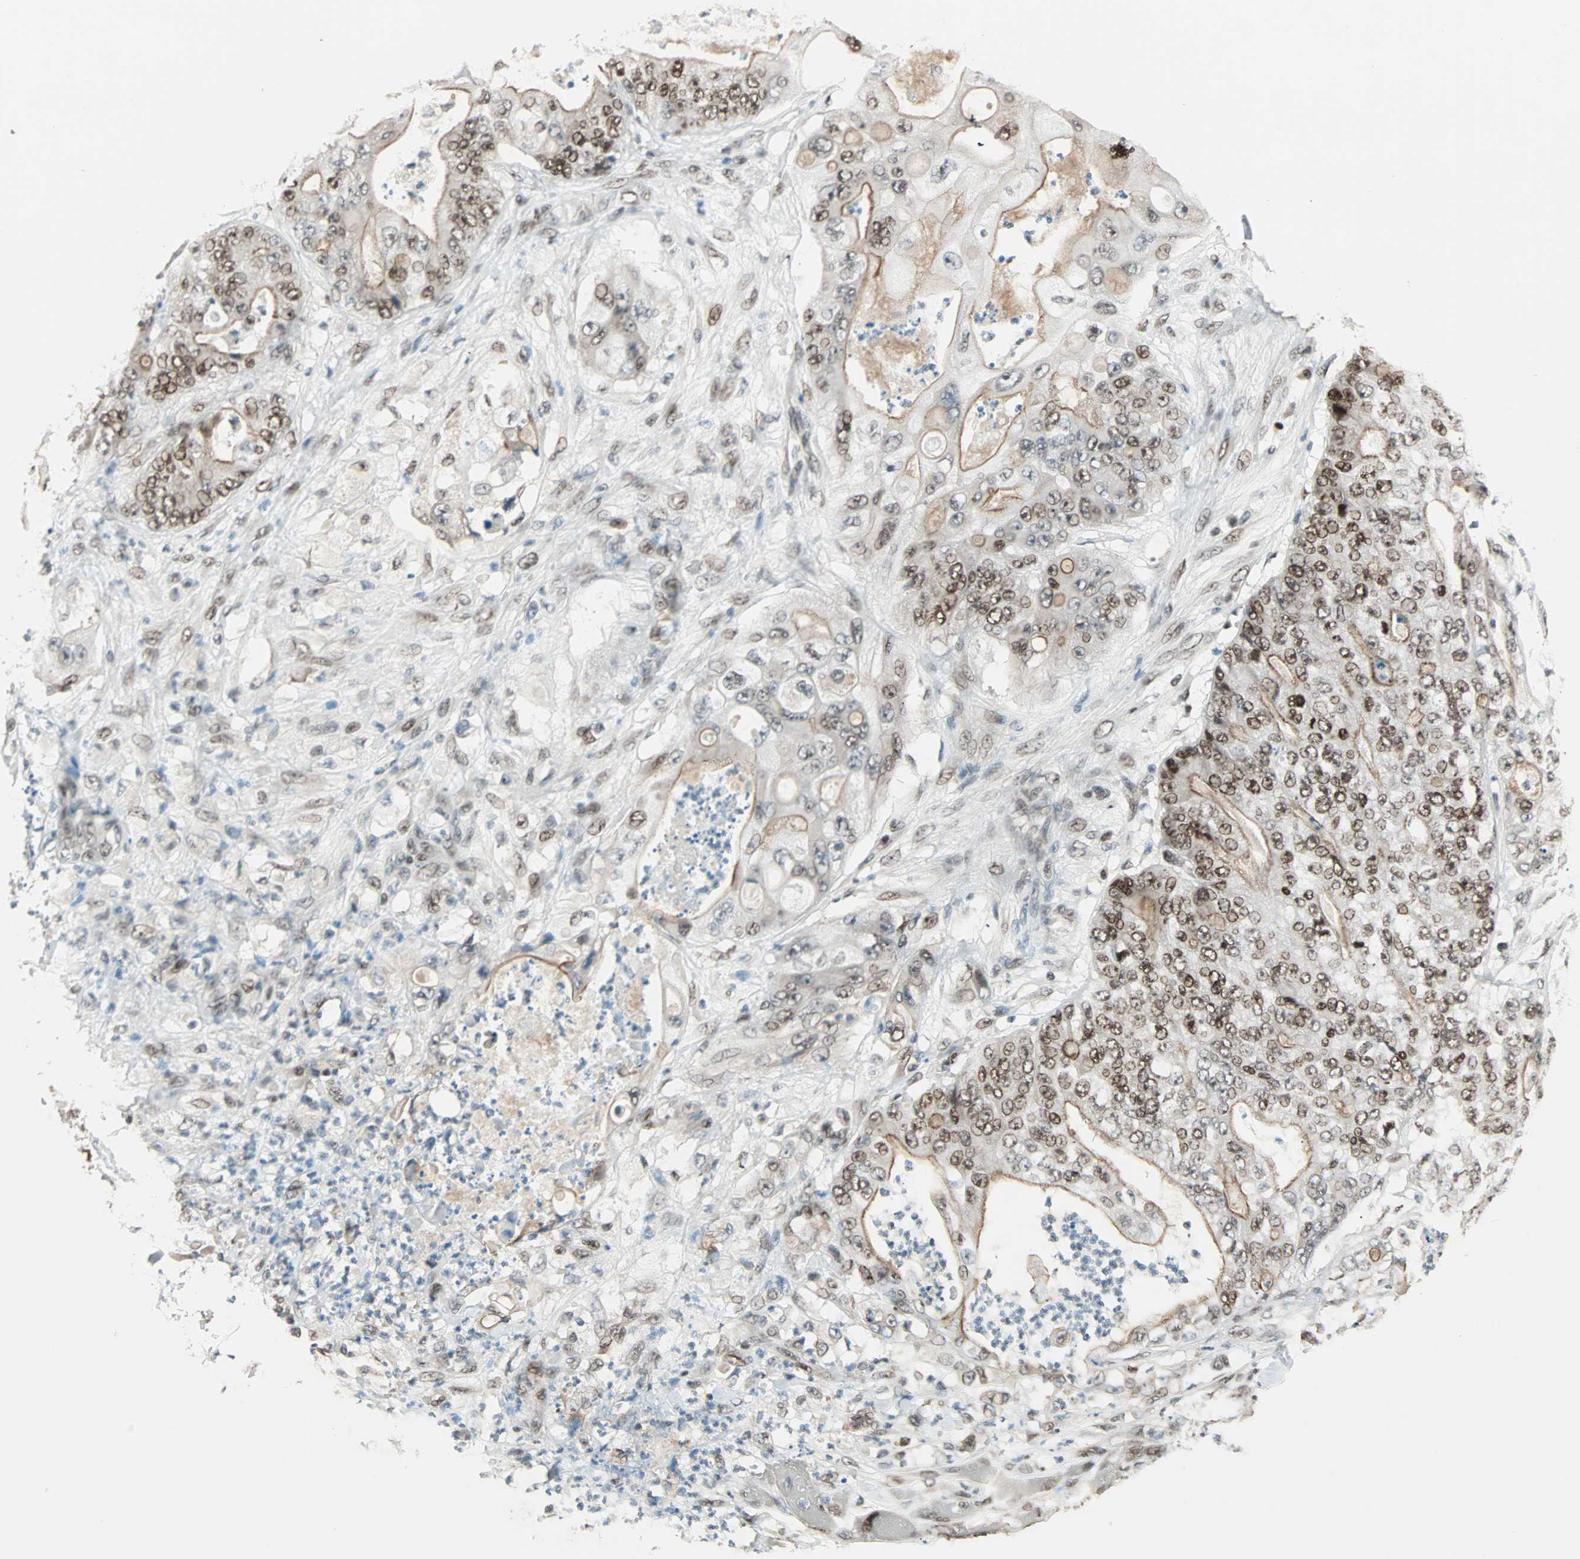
{"staining": {"intensity": "moderate", "quantity": ">75%", "location": "cytoplasmic/membranous,nuclear"}, "tissue": "stomach cancer", "cell_type": "Tumor cells", "image_type": "cancer", "snomed": [{"axis": "morphology", "description": "Adenocarcinoma, NOS"}, {"axis": "topography", "description": "Stomach"}], "caption": "IHC photomicrograph of neoplastic tissue: human stomach cancer stained using immunohistochemistry (IHC) displays medium levels of moderate protein expression localized specifically in the cytoplasmic/membranous and nuclear of tumor cells, appearing as a cytoplasmic/membranous and nuclear brown color.", "gene": "MDC1", "patient": {"sex": "female", "age": 73}}